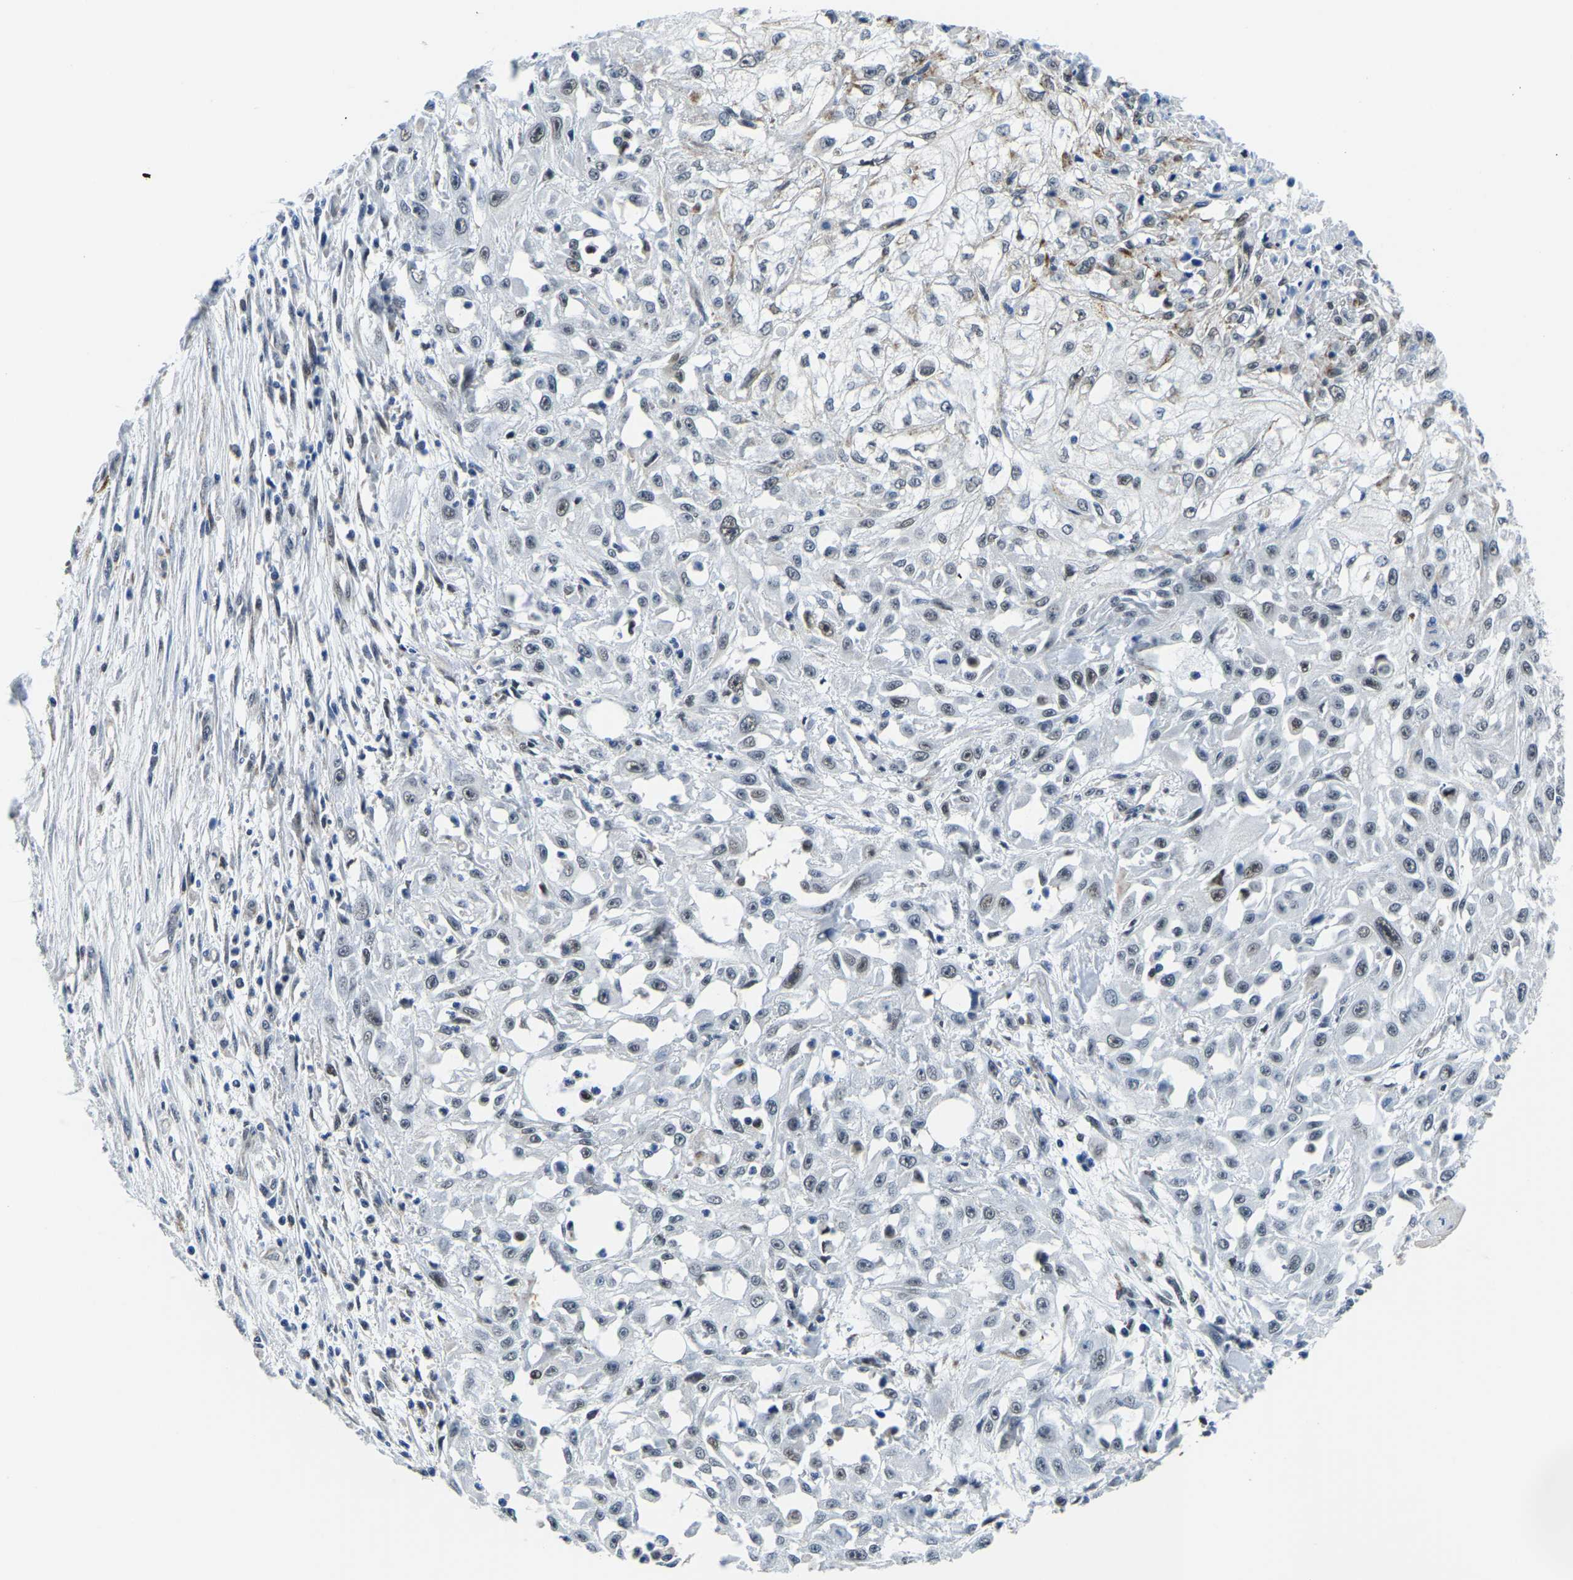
{"staining": {"intensity": "weak", "quantity": "25%-75%", "location": "nuclear"}, "tissue": "skin cancer", "cell_type": "Tumor cells", "image_type": "cancer", "snomed": [{"axis": "morphology", "description": "Squamous cell carcinoma, NOS"}, {"axis": "morphology", "description": "Squamous cell carcinoma, metastatic, NOS"}, {"axis": "topography", "description": "Skin"}, {"axis": "topography", "description": "Lymph node"}], "caption": "Skin metastatic squamous cell carcinoma tissue reveals weak nuclear expression in approximately 25%-75% of tumor cells, visualized by immunohistochemistry. Using DAB (3,3'-diaminobenzidine) (brown) and hematoxylin (blue) stains, captured at high magnification using brightfield microscopy.", "gene": "BNIP3L", "patient": {"sex": "male", "age": 75}}